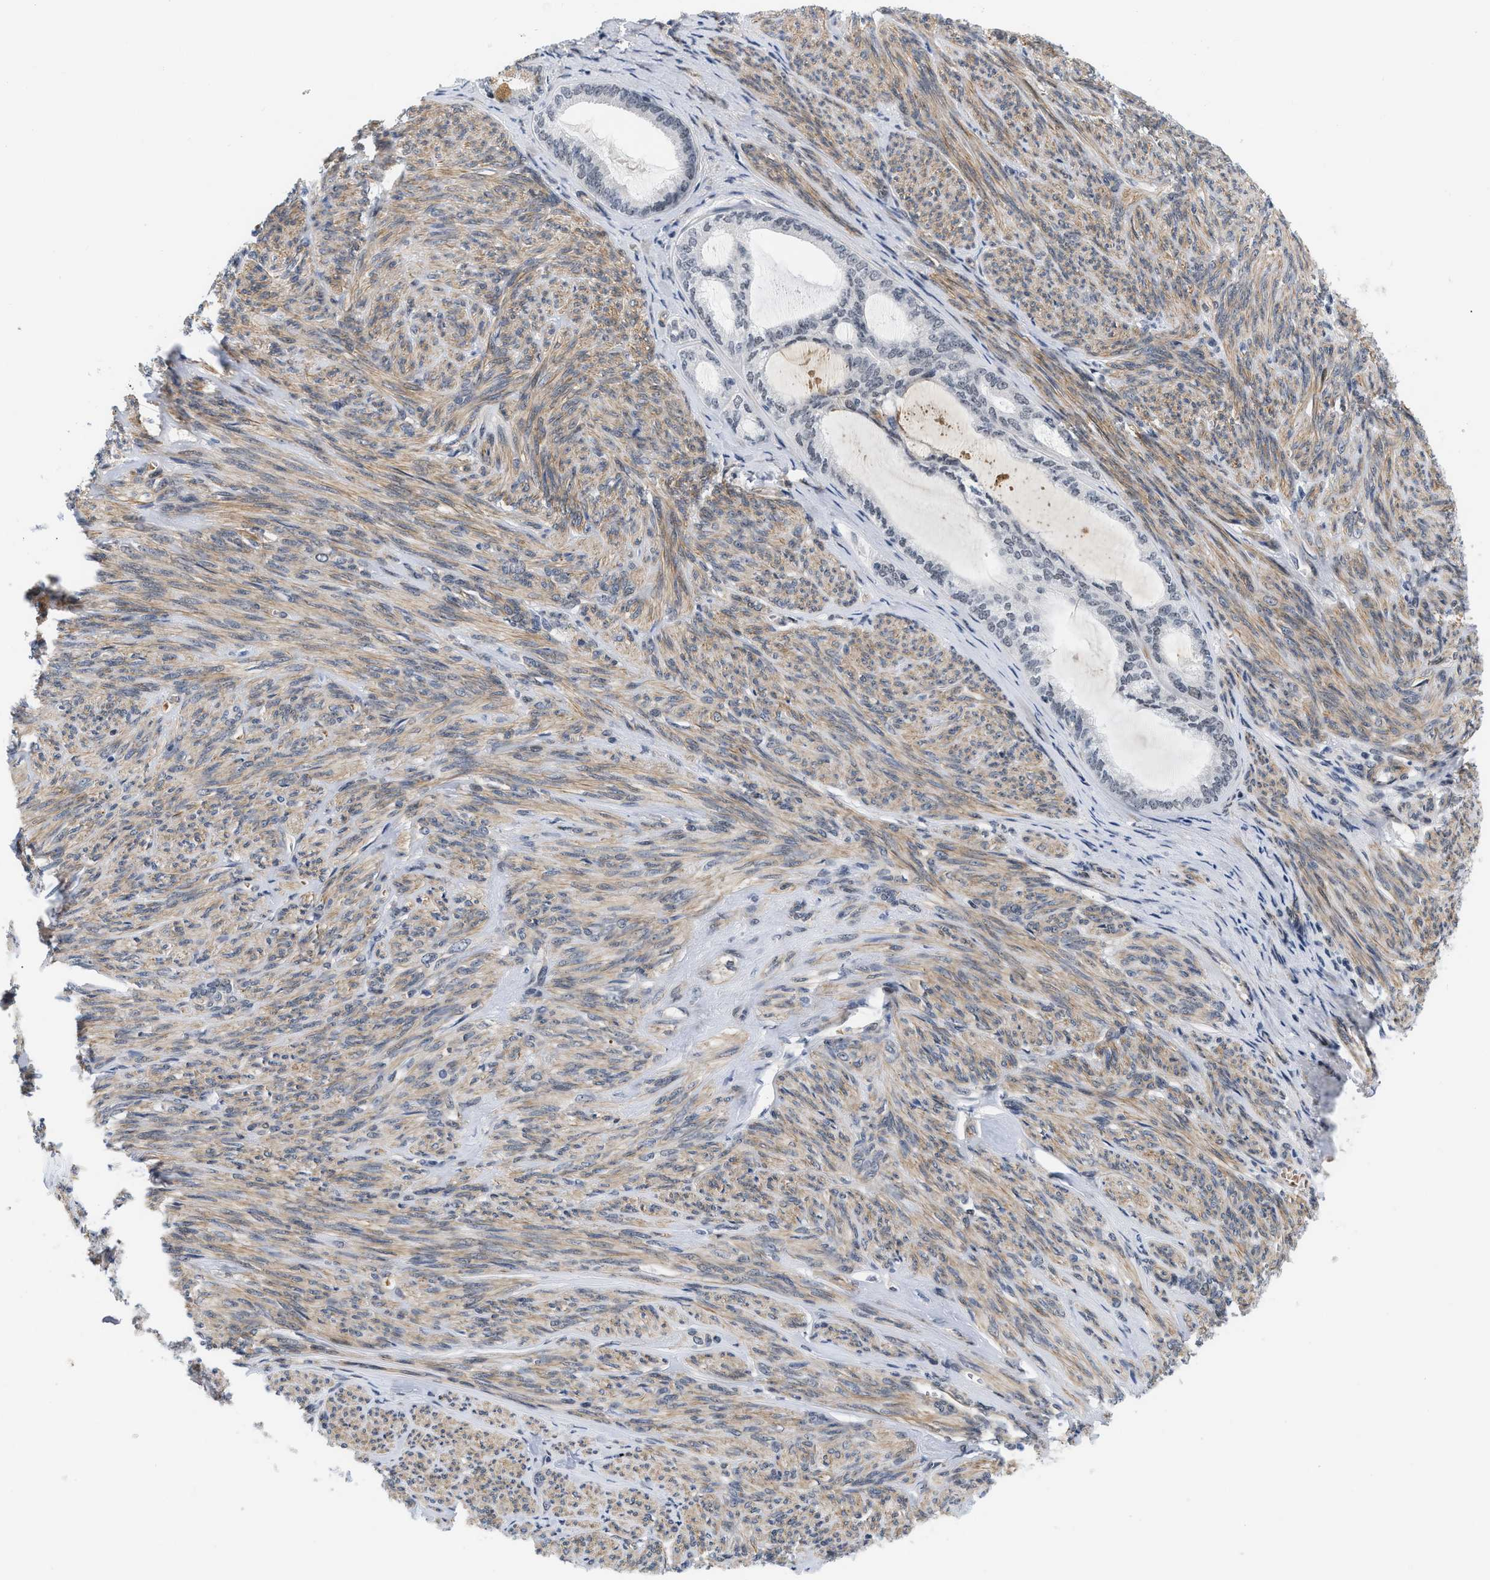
{"staining": {"intensity": "negative", "quantity": "none", "location": "none"}, "tissue": "endometrial cancer", "cell_type": "Tumor cells", "image_type": "cancer", "snomed": [{"axis": "morphology", "description": "Adenocarcinoma, NOS"}, {"axis": "topography", "description": "Endometrium"}], "caption": "Tumor cells show no significant expression in endometrial cancer. (Immunohistochemistry, brightfield microscopy, high magnification).", "gene": "GPRASP2", "patient": {"sex": "female", "age": 86}}